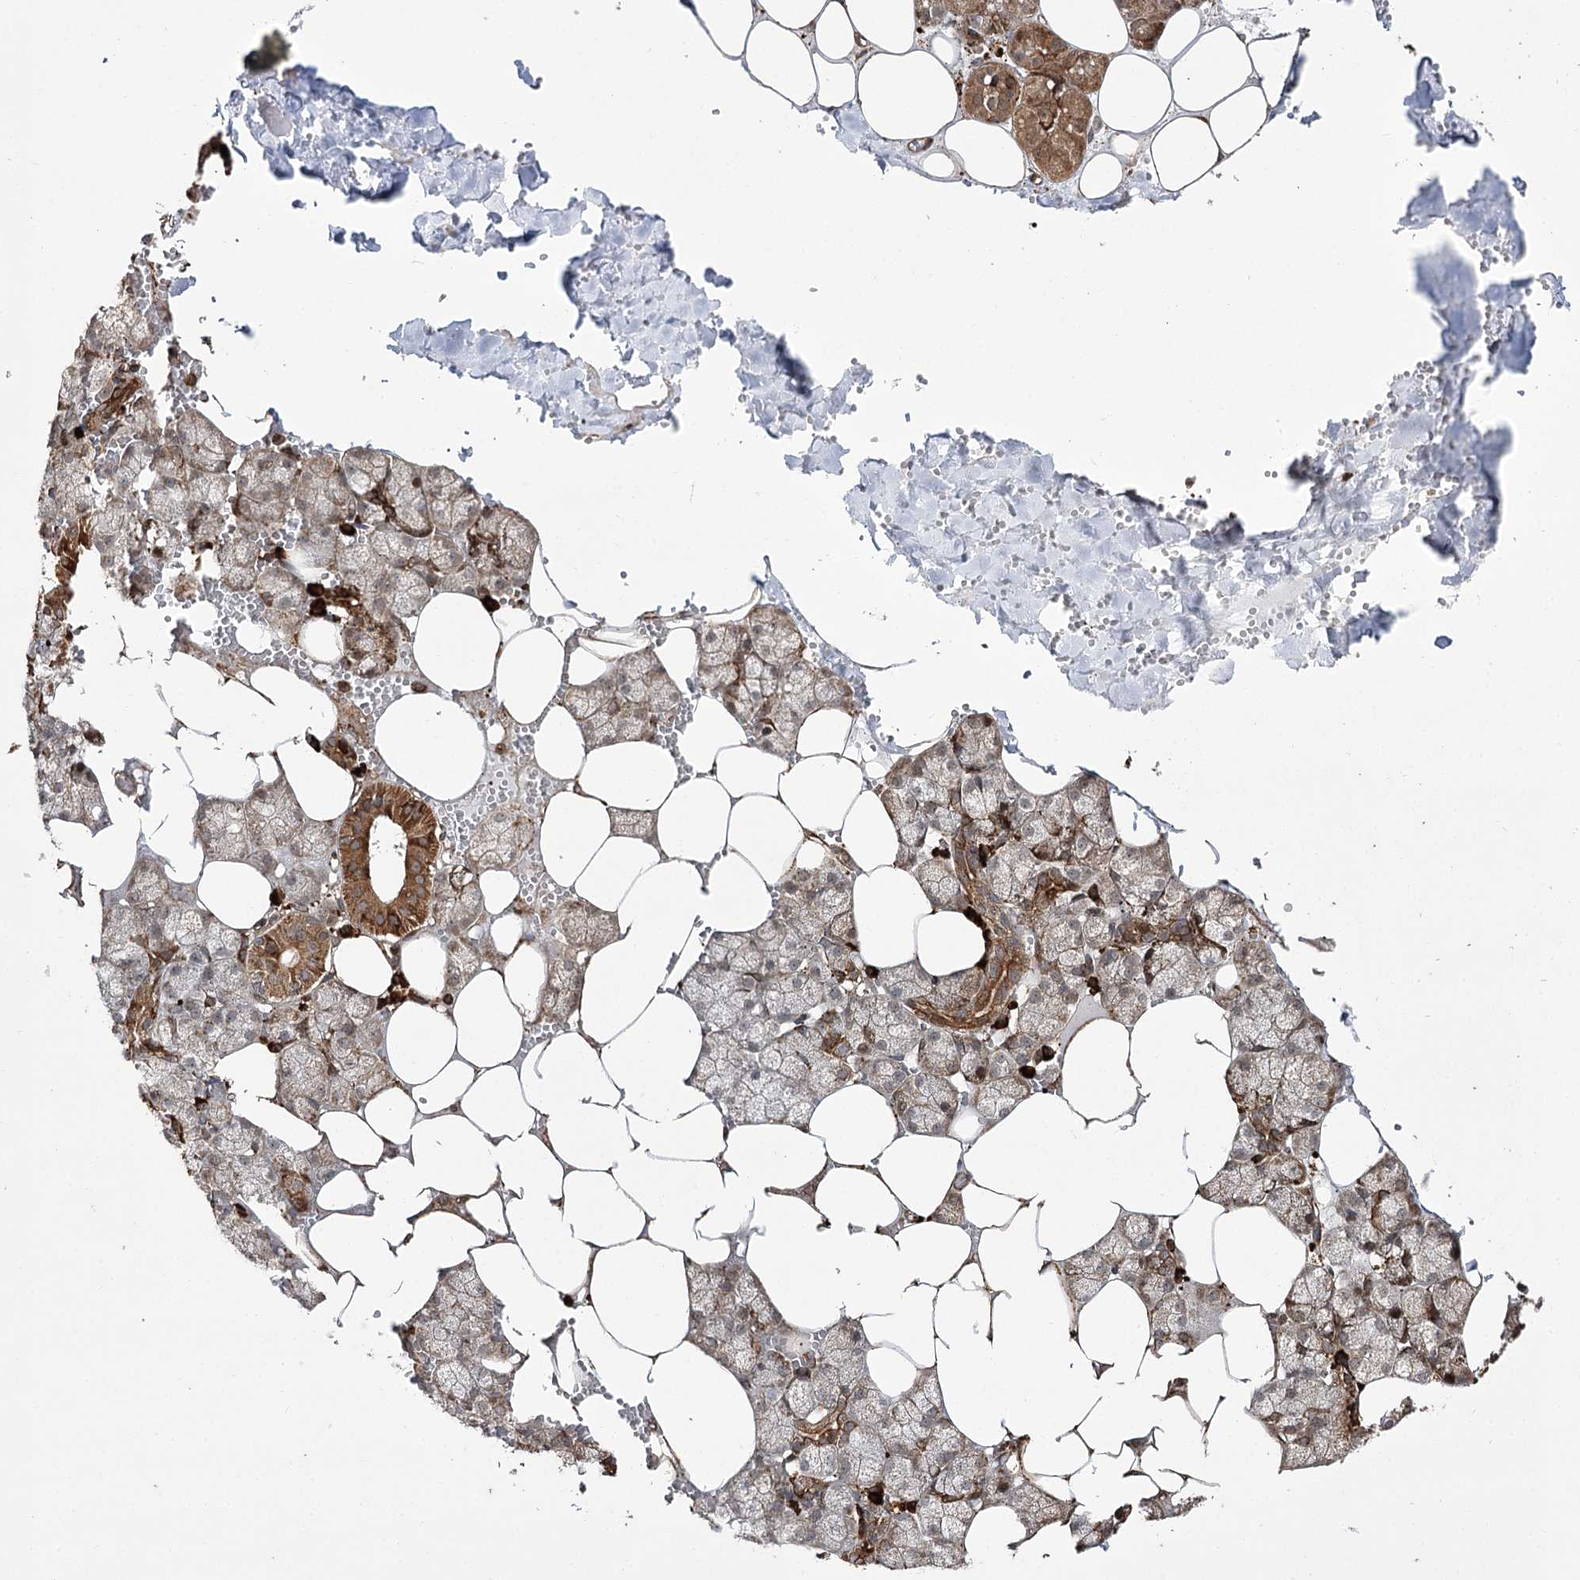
{"staining": {"intensity": "moderate", "quantity": "25%-75%", "location": "cytoplasmic/membranous"}, "tissue": "salivary gland", "cell_type": "Glandular cells", "image_type": "normal", "snomed": [{"axis": "morphology", "description": "Normal tissue, NOS"}, {"axis": "topography", "description": "Salivary gland"}], "caption": "Protein expression analysis of normal human salivary gland reveals moderate cytoplasmic/membranous staining in approximately 25%-75% of glandular cells. (Brightfield microscopy of DAB IHC at high magnification).", "gene": "FANCL", "patient": {"sex": "male", "age": 62}}